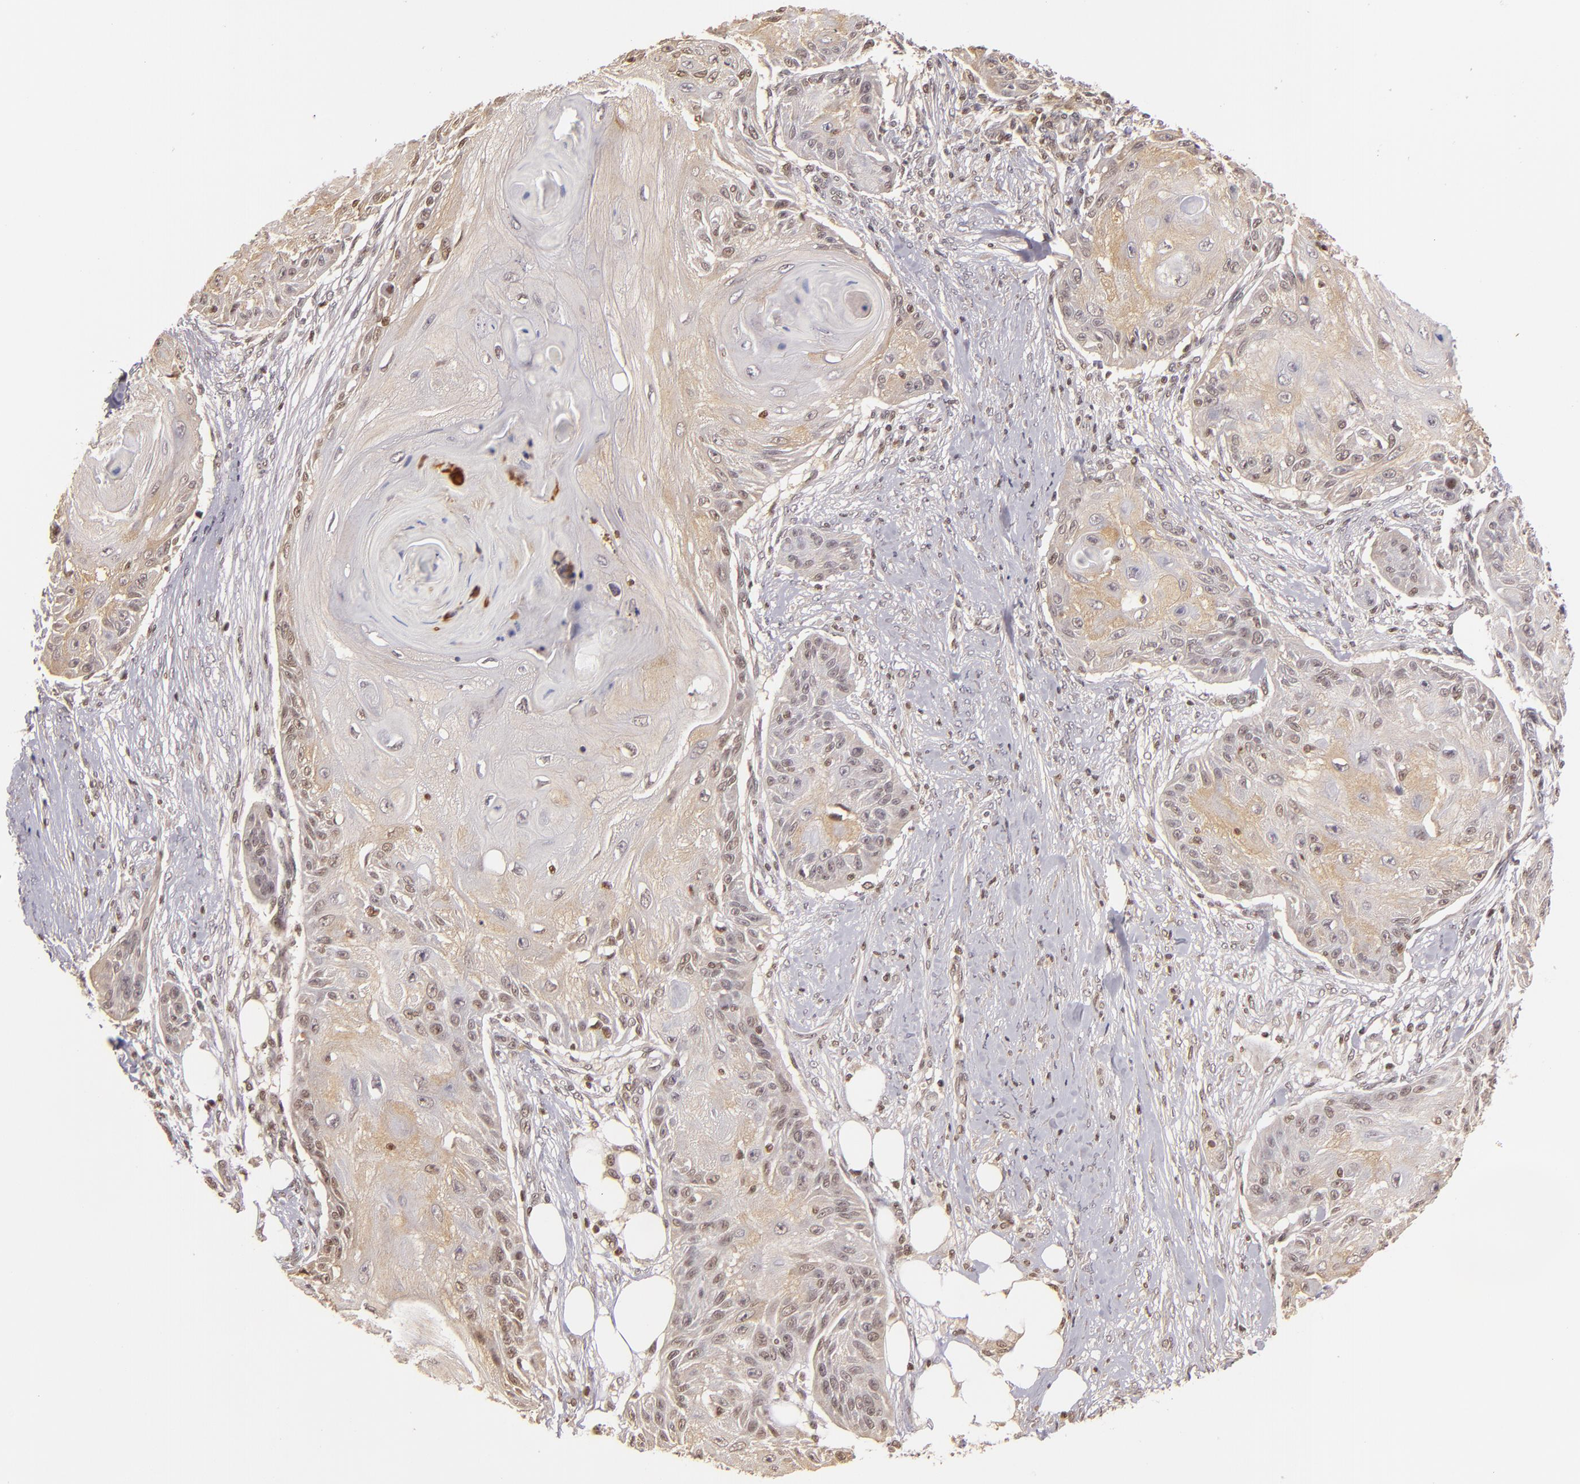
{"staining": {"intensity": "moderate", "quantity": "25%-75%", "location": "cytoplasmic/membranous"}, "tissue": "skin cancer", "cell_type": "Tumor cells", "image_type": "cancer", "snomed": [{"axis": "morphology", "description": "Squamous cell carcinoma, NOS"}, {"axis": "topography", "description": "Skin"}], "caption": "DAB (3,3'-diaminobenzidine) immunohistochemical staining of skin cancer demonstrates moderate cytoplasmic/membranous protein expression in approximately 25%-75% of tumor cells. The staining was performed using DAB to visualize the protein expression in brown, while the nuclei were stained in blue with hematoxylin (Magnification: 20x).", "gene": "LRG1", "patient": {"sex": "female", "age": 88}}